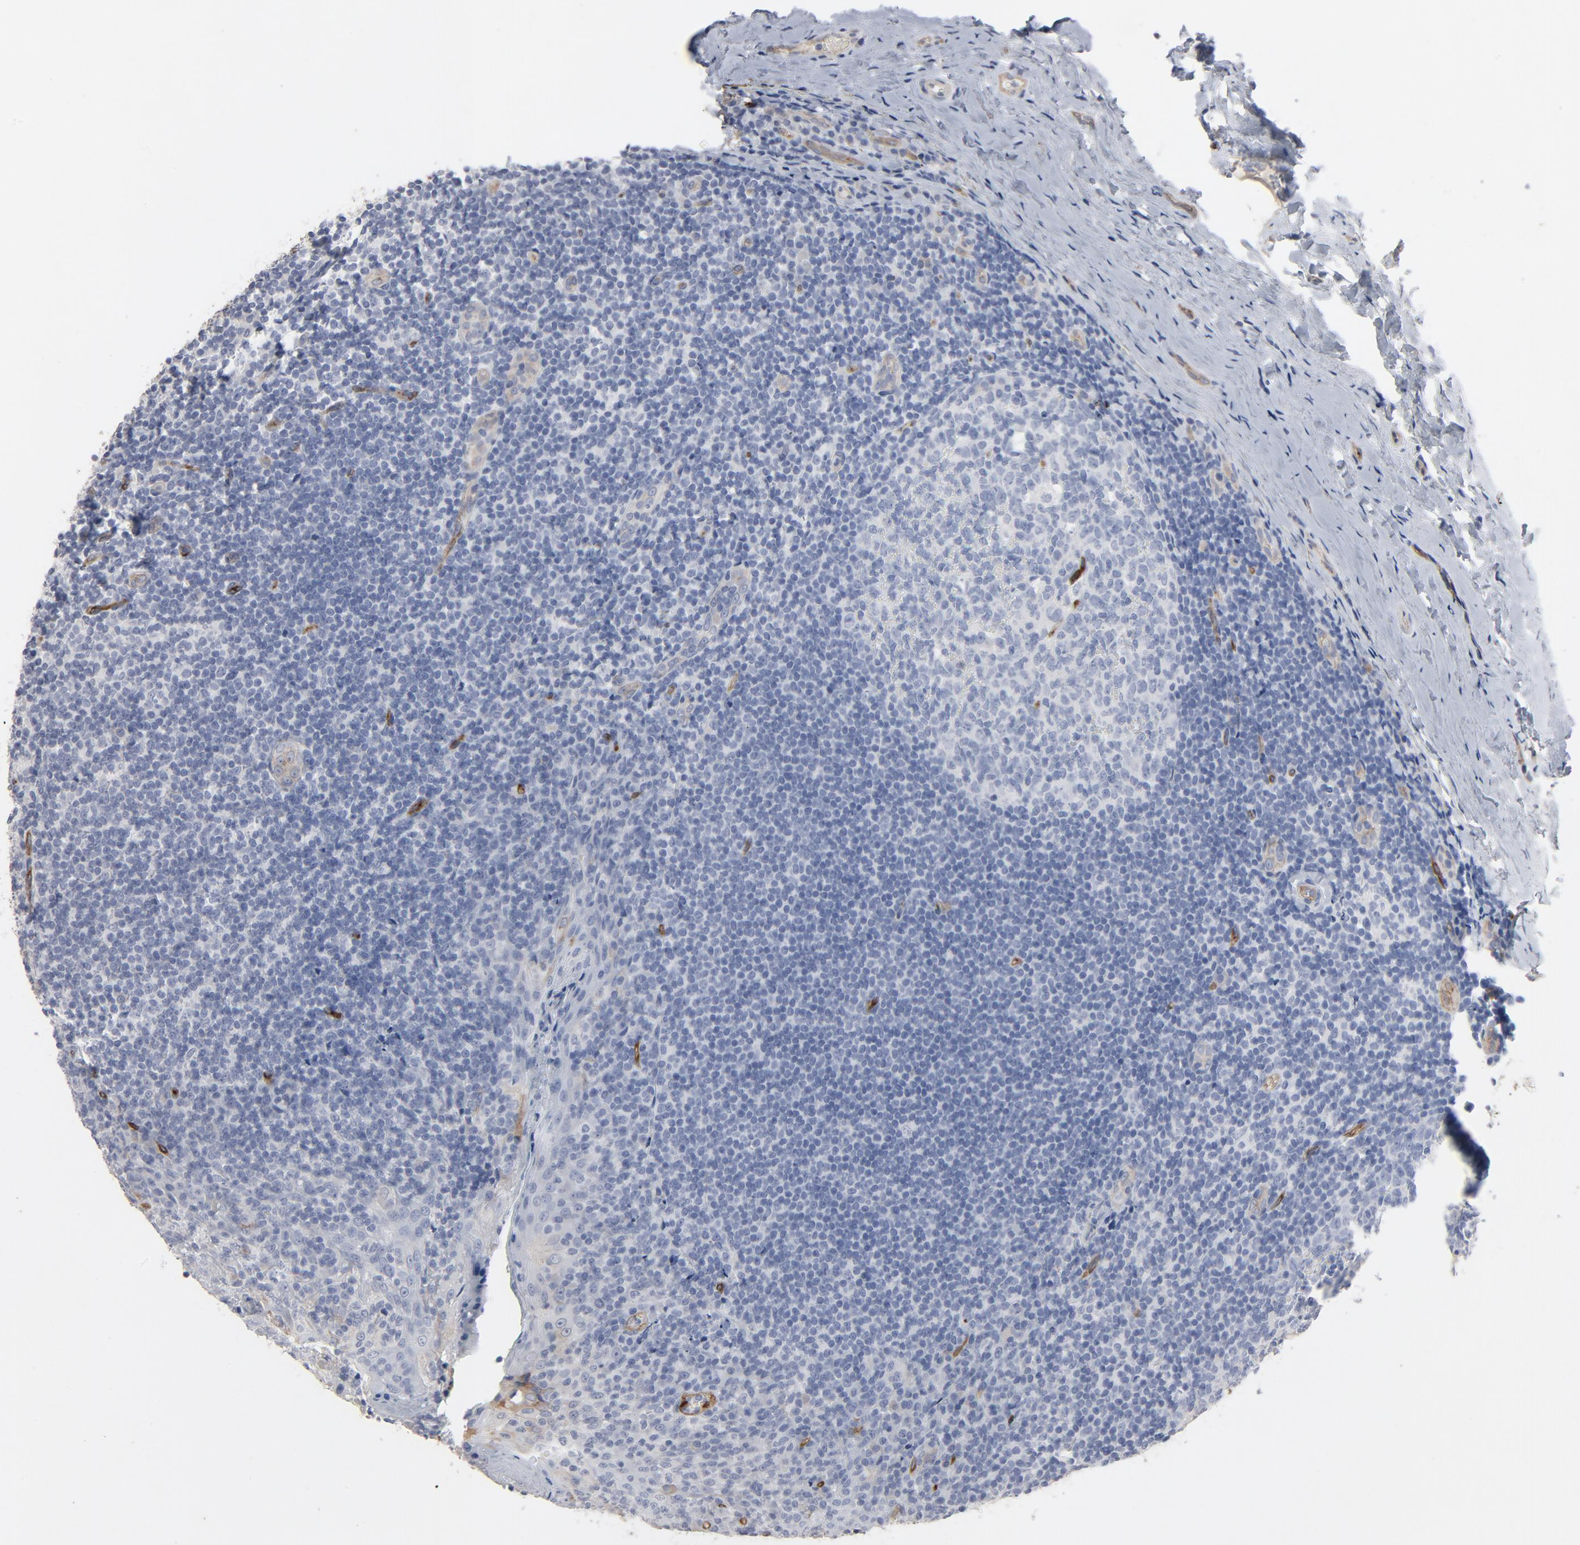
{"staining": {"intensity": "negative", "quantity": "none", "location": "none"}, "tissue": "tonsil", "cell_type": "Germinal center cells", "image_type": "normal", "snomed": [{"axis": "morphology", "description": "Normal tissue, NOS"}, {"axis": "topography", "description": "Tonsil"}], "caption": "Germinal center cells are negative for brown protein staining in normal tonsil. The staining is performed using DAB brown chromogen with nuclei counter-stained in using hematoxylin.", "gene": "KDR", "patient": {"sex": "male", "age": 31}}